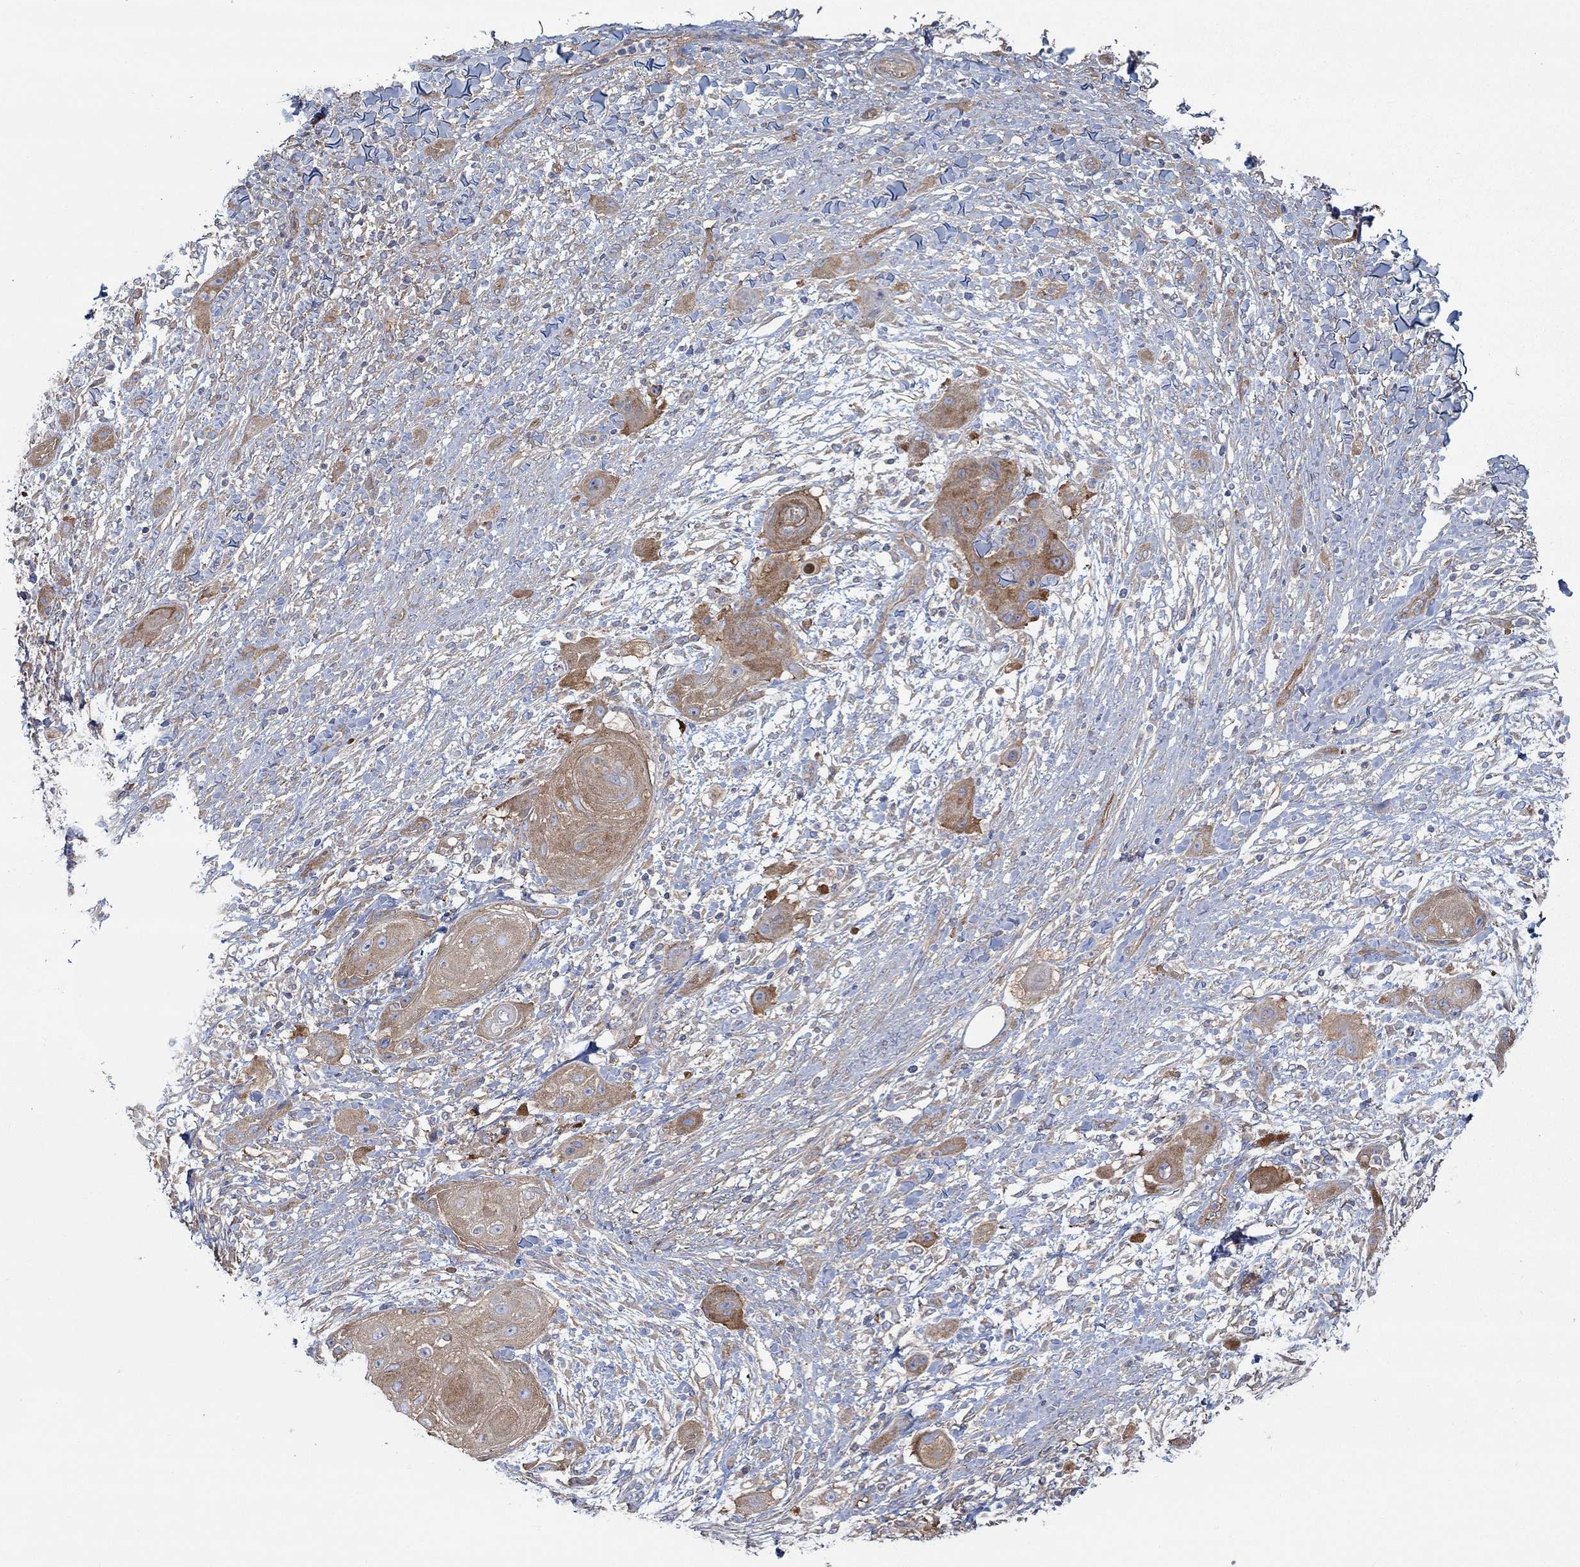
{"staining": {"intensity": "moderate", "quantity": ">75%", "location": "cytoplasmic/membranous"}, "tissue": "skin cancer", "cell_type": "Tumor cells", "image_type": "cancer", "snomed": [{"axis": "morphology", "description": "Squamous cell carcinoma, NOS"}, {"axis": "topography", "description": "Skin"}], "caption": "Immunohistochemical staining of human skin squamous cell carcinoma displays medium levels of moderate cytoplasmic/membranous staining in approximately >75% of tumor cells. (Stains: DAB (3,3'-diaminobenzidine) in brown, nuclei in blue, Microscopy: brightfield microscopy at high magnification).", "gene": "SPAG9", "patient": {"sex": "male", "age": 62}}